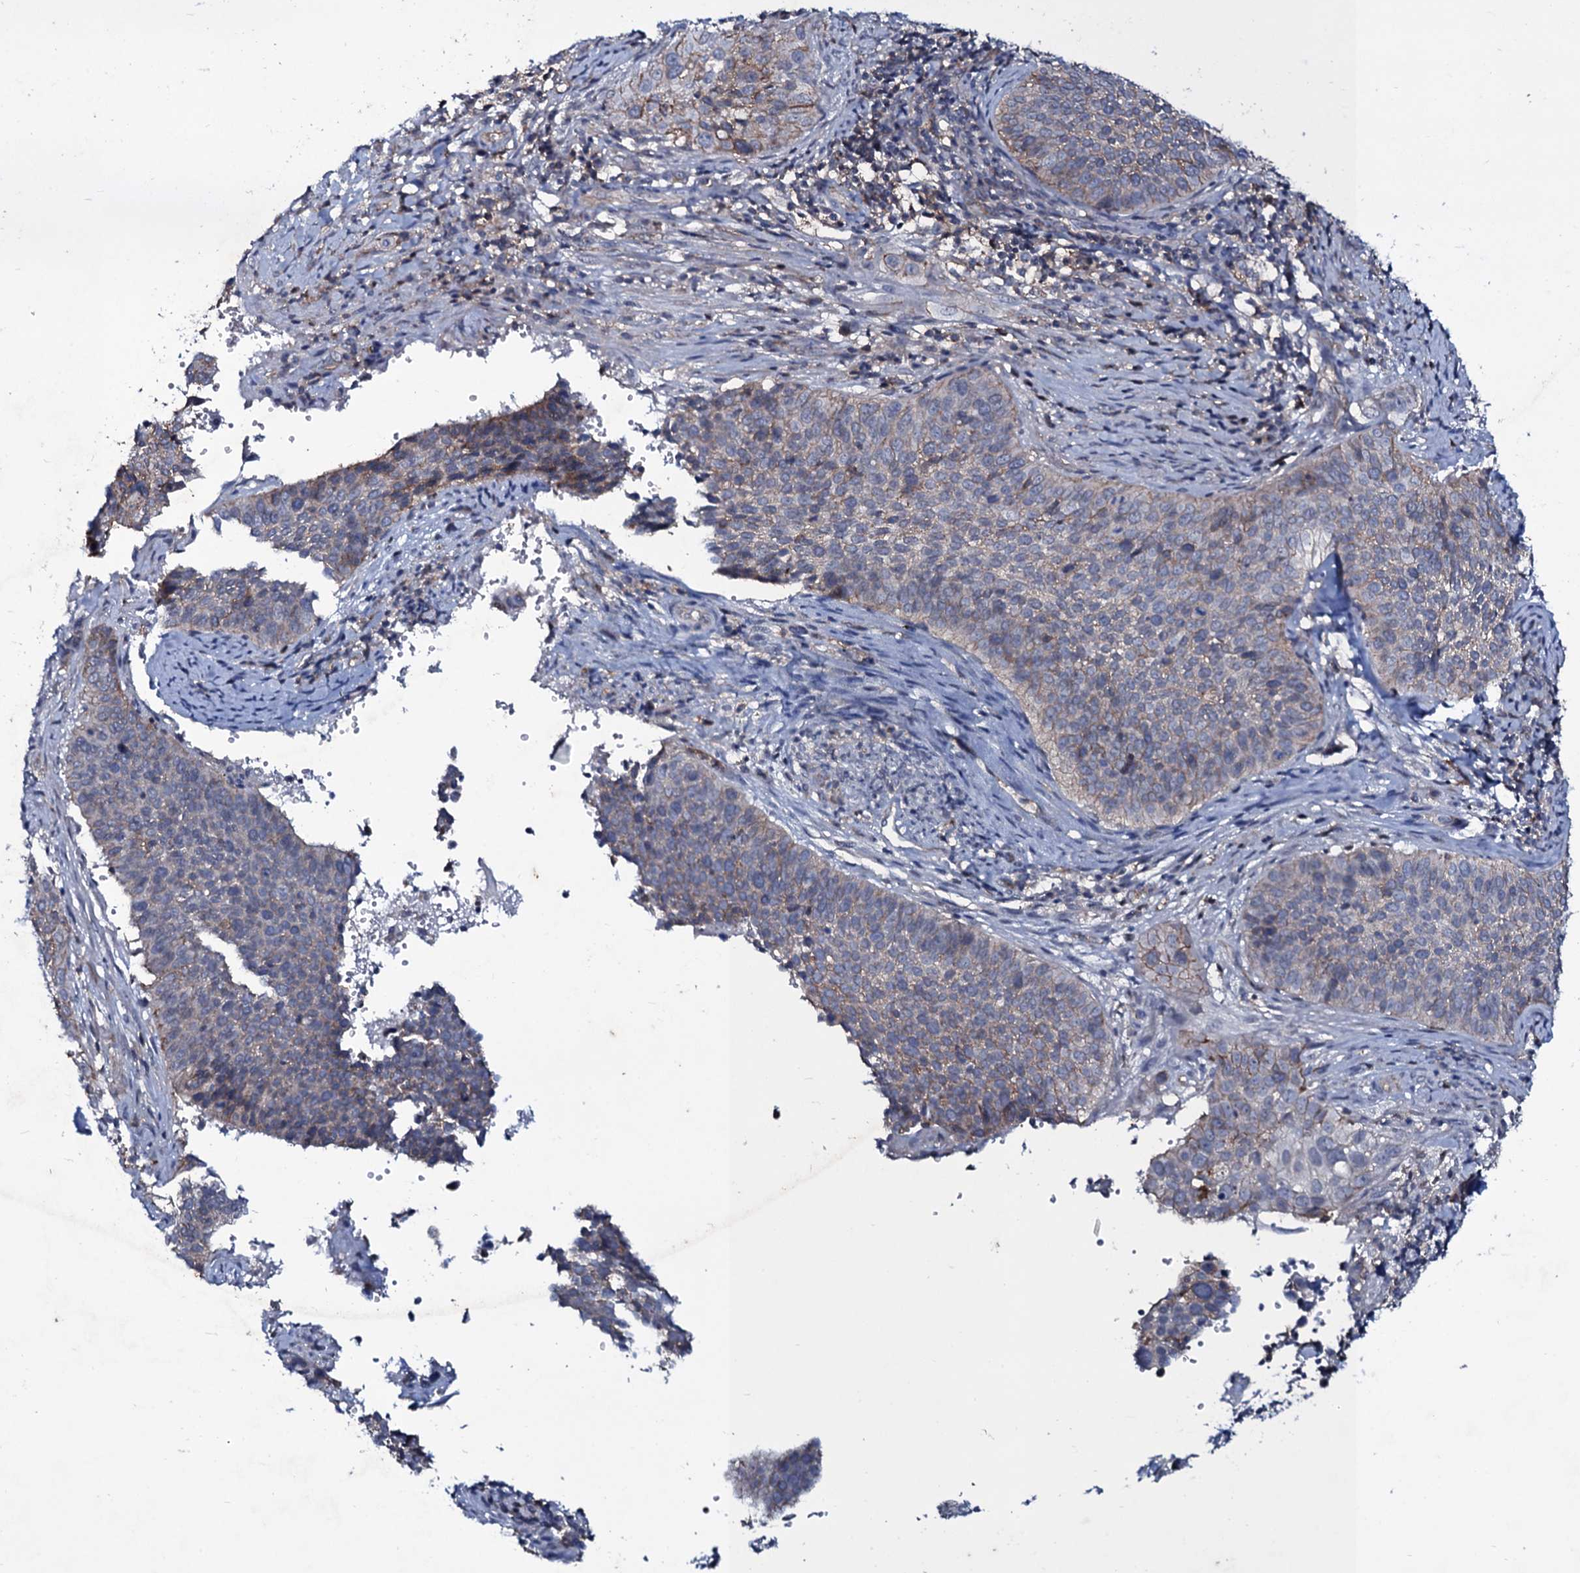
{"staining": {"intensity": "weak", "quantity": "<25%", "location": "cytoplasmic/membranous"}, "tissue": "cervical cancer", "cell_type": "Tumor cells", "image_type": "cancer", "snomed": [{"axis": "morphology", "description": "Squamous cell carcinoma, NOS"}, {"axis": "topography", "description": "Cervix"}], "caption": "DAB immunohistochemical staining of cervical squamous cell carcinoma displays no significant staining in tumor cells.", "gene": "SNAP23", "patient": {"sex": "female", "age": 34}}